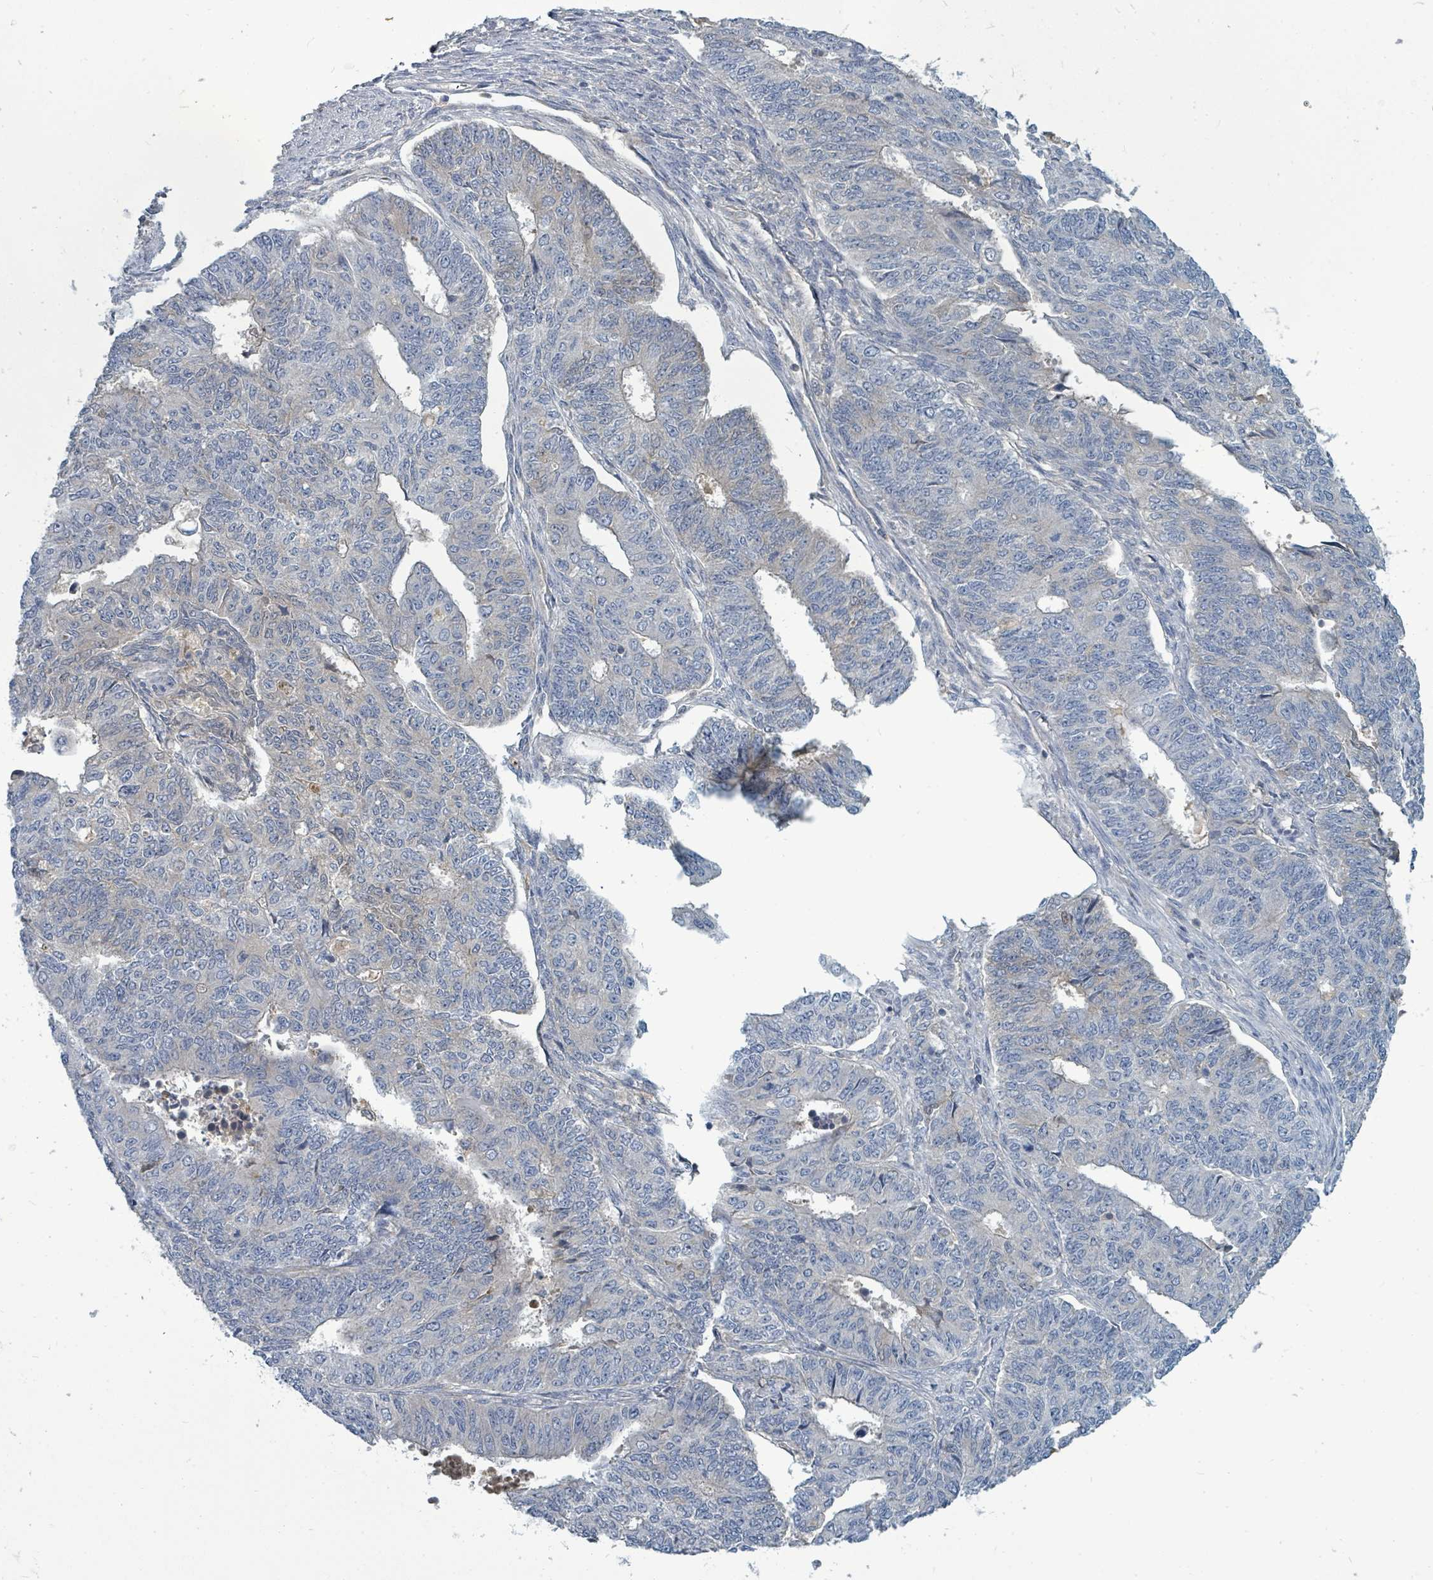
{"staining": {"intensity": "negative", "quantity": "none", "location": "none"}, "tissue": "endometrial cancer", "cell_type": "Tumor cells", "image_type": "cancer", "snomed": [{"axis": "morphology", "description": "Adenocarcinoma, NOS"}, {"axis": "topography", "description": "Endometrium"}], "caption": "DAB (3,3'-diaminobenzidine) immunohistochemical staining of human adenocarcinoma (endometrial) reveals no significant staining in tumor cells.", "gene": "SLC25A23", "patient": {"sex": "female", "age": 32}}